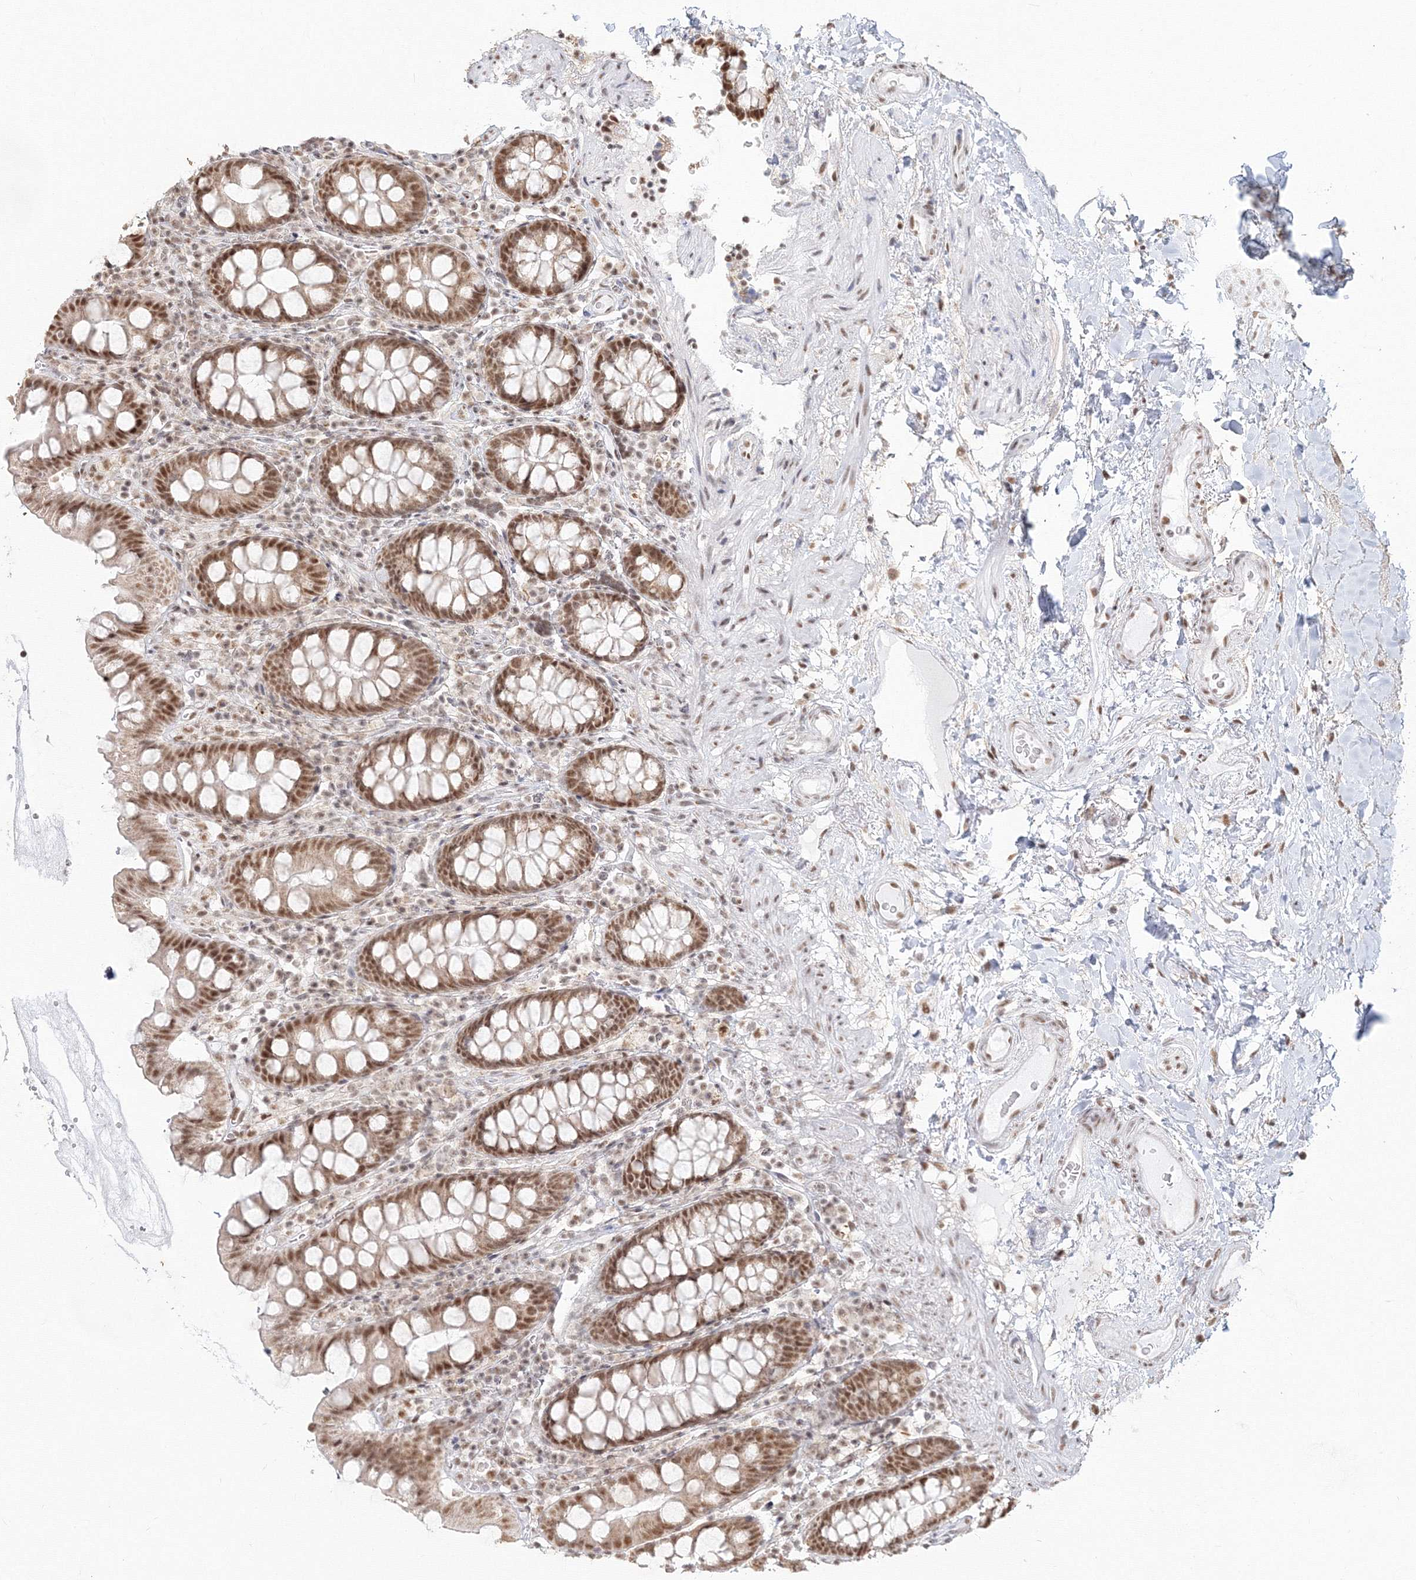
{"staining": {"intensity": "moderate", "quantity": ">75%", "location": "nuclear"}, "tissue": "colon", "cell_type": "Endothelial cells", "image_type": "normal", "snomed": [{"axis": "morphology", "description": "Normal tissue, NOS"}, {"axis": "topography", "description": "Colon"}], "caption": "This is a photomicrograph of immunohistochemistry (IHC) staining of unremarkable colon, which shows moderate staining in the nuclear of endothelial cells.", "gene": "PPP4R2", "patient": {"sex": "female", "age": 79}}